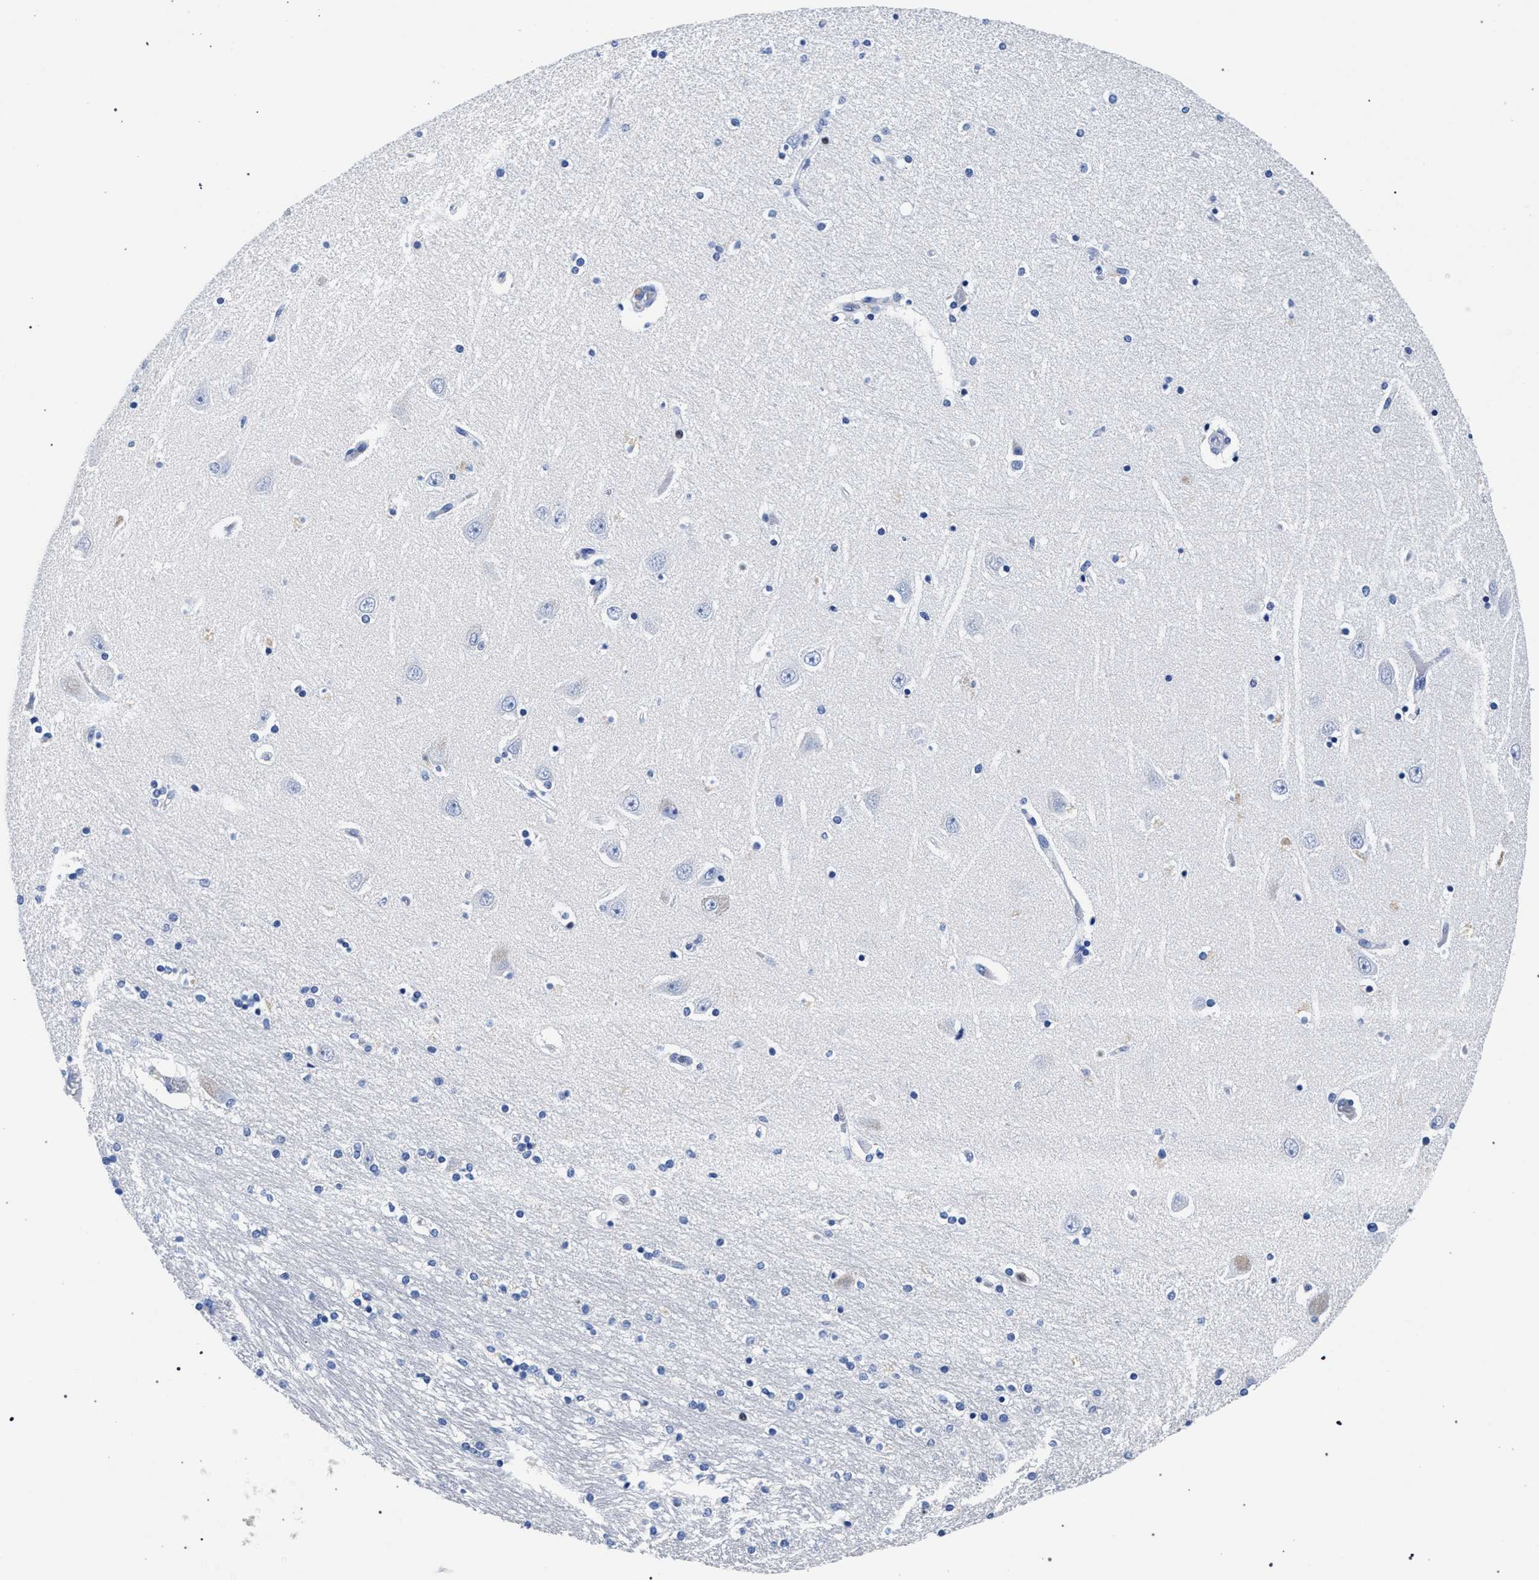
{"staining": {"intensity": "negative", "quantity": "none", "location": "none"}, "tissue": "hippocampus", "cell_type": "Glial cells", "image_type": "normal", "snomed": [{"axis": "morphology", "description": "Normal tissue, NOS"}, {"axis": "topography", "description": "Hippocampus"}], "caption": "The photomicrograph reveals no significant expression in glial cells of hippocampus. Brightfield microscopy of immunohistochemistry (IHC) stained with DAB (3,3'-diaminobenzidine) (brown) and hematoxylin (blue), captured at high magnification.", "gene": "KLRK1", "patient": {"sex": "female", "age": 54}}